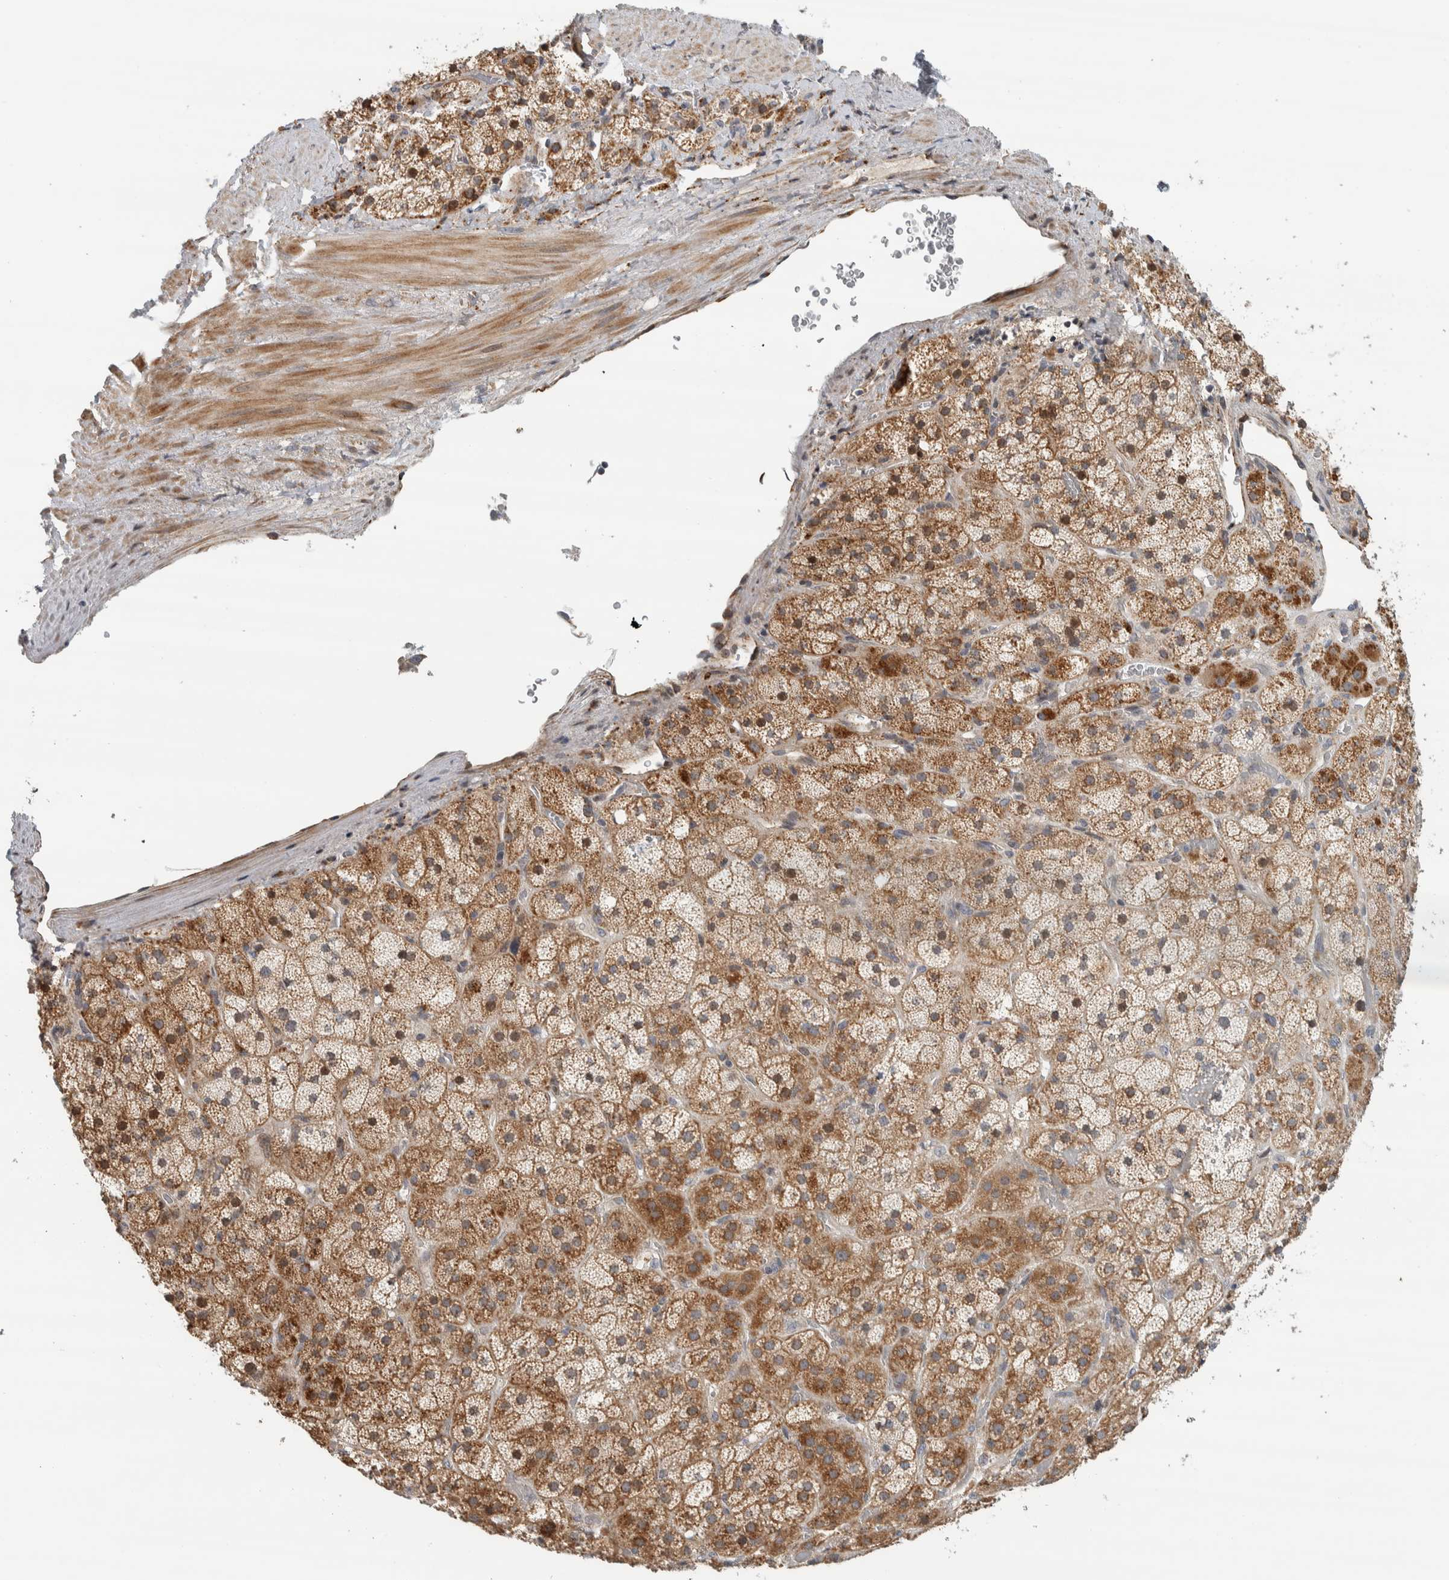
{"staining": {"intensity": "strong", "quantity": ">75%", "location": "cytoplasmic/membranous"}, "tissue": "adrenal gland", "cell_type": "Glandular cells", "image_type": "normal", "snomed": [{"axis": "morphology", "description": "Normal tissue, NOS"}, {"axis": "topography", "description": "Adrenal gland"}], "caption": "Unremarkable adrenal gland shows strong cytoplasmic/membranous positivity in about >75% of glandular cells, visualized by immunohistochemistry.", "gene": "AFP", "patient": {"sex": "male", "age": 57}}